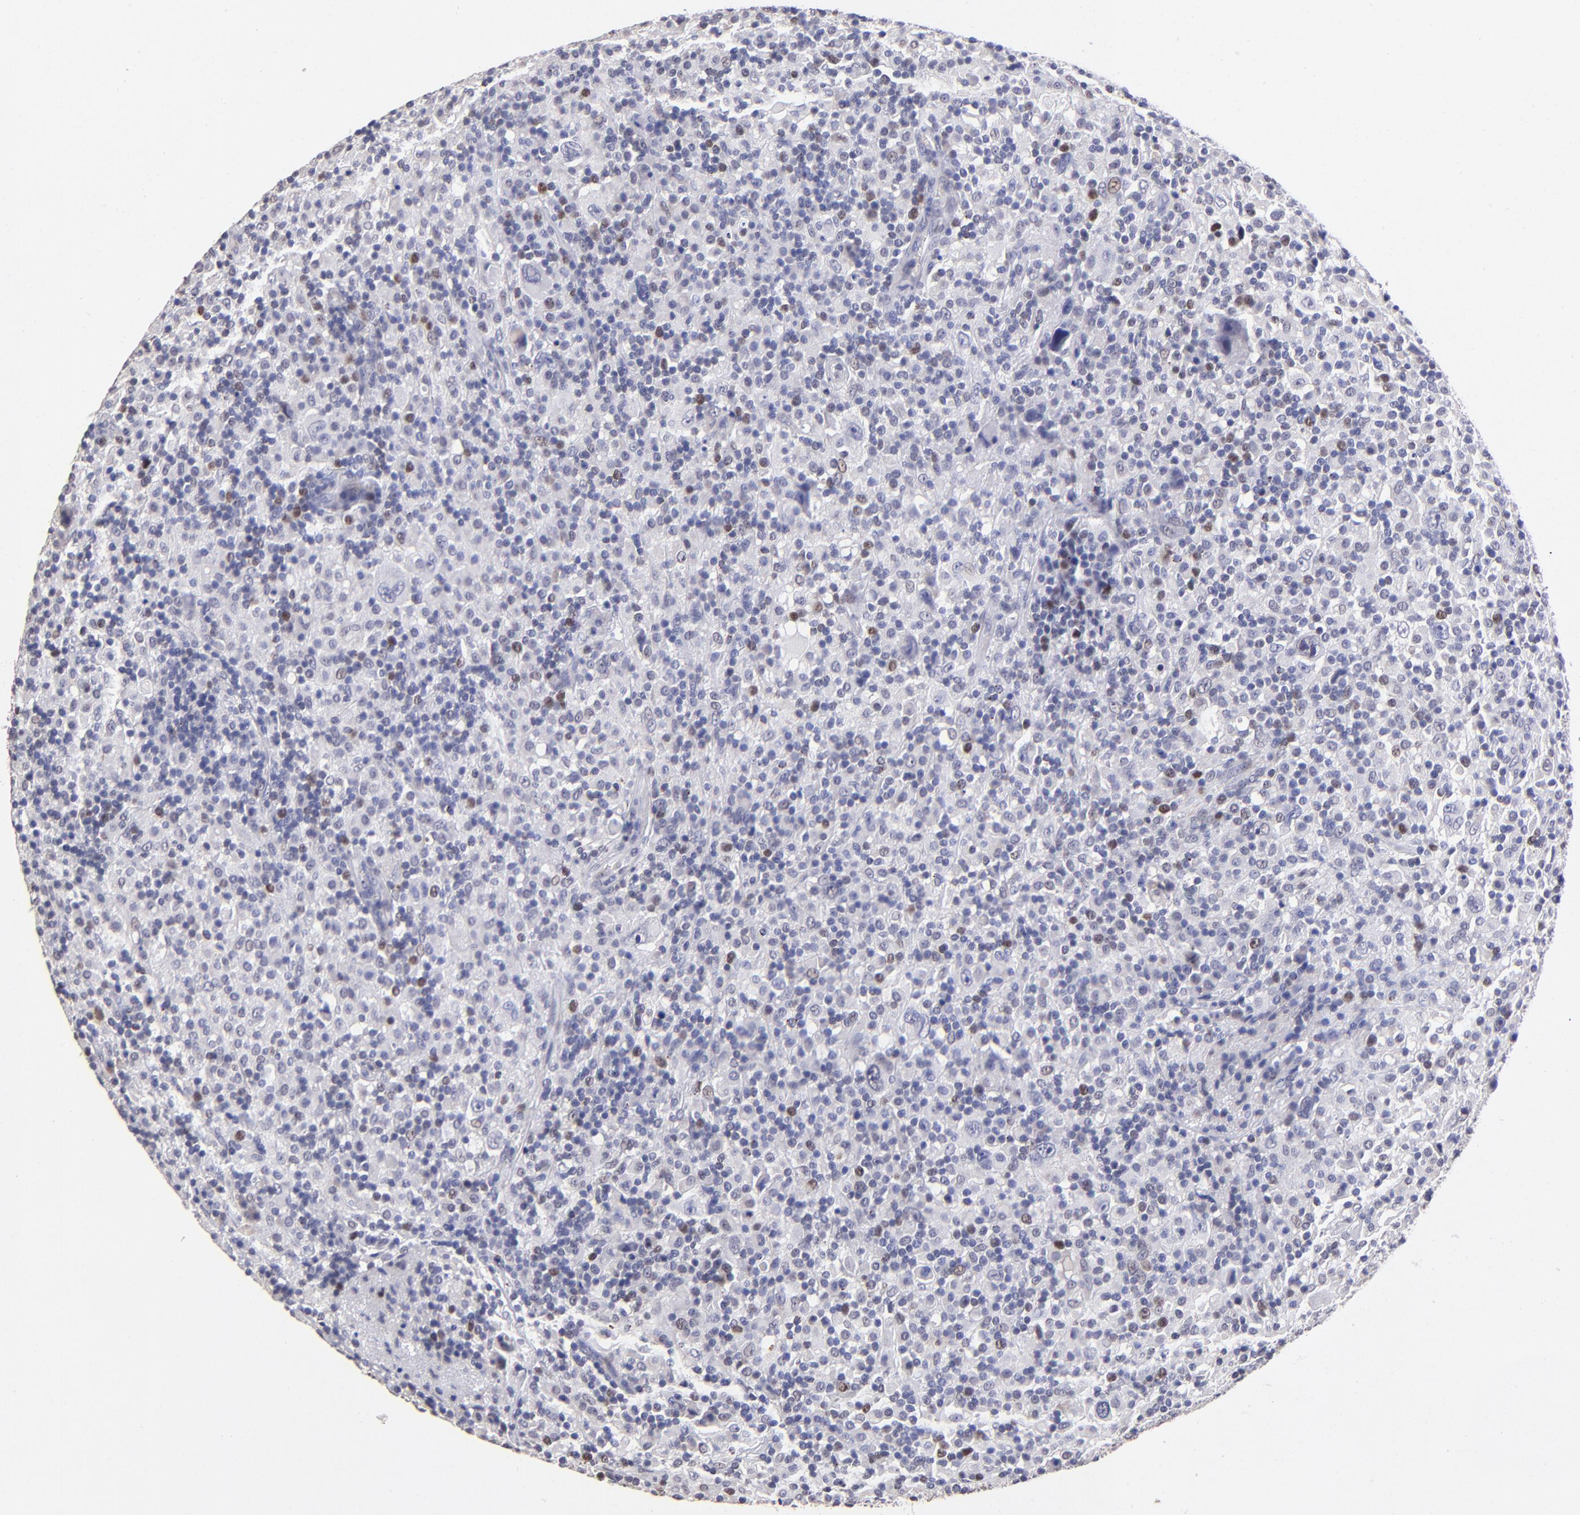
{"staining": {"intensity": "moderate", "quantity": "<25%", "location": "nuclear"}, "tissue": "lymphoma", "cell_type": "Tumor cells", "image_type": "cancer", "snomed": [{"axis": "morphology", "description": "Hodgkin's disease, NOS"}, {"axis": "topography", "description": "Lymph node"}], "caption": "This is an image of IHC staining of lymphoma, which shows moderate positivity in the nuclear of tumor cells.", "gene": "DNMT1", "patient": {"sex": "male", "age": 46}}